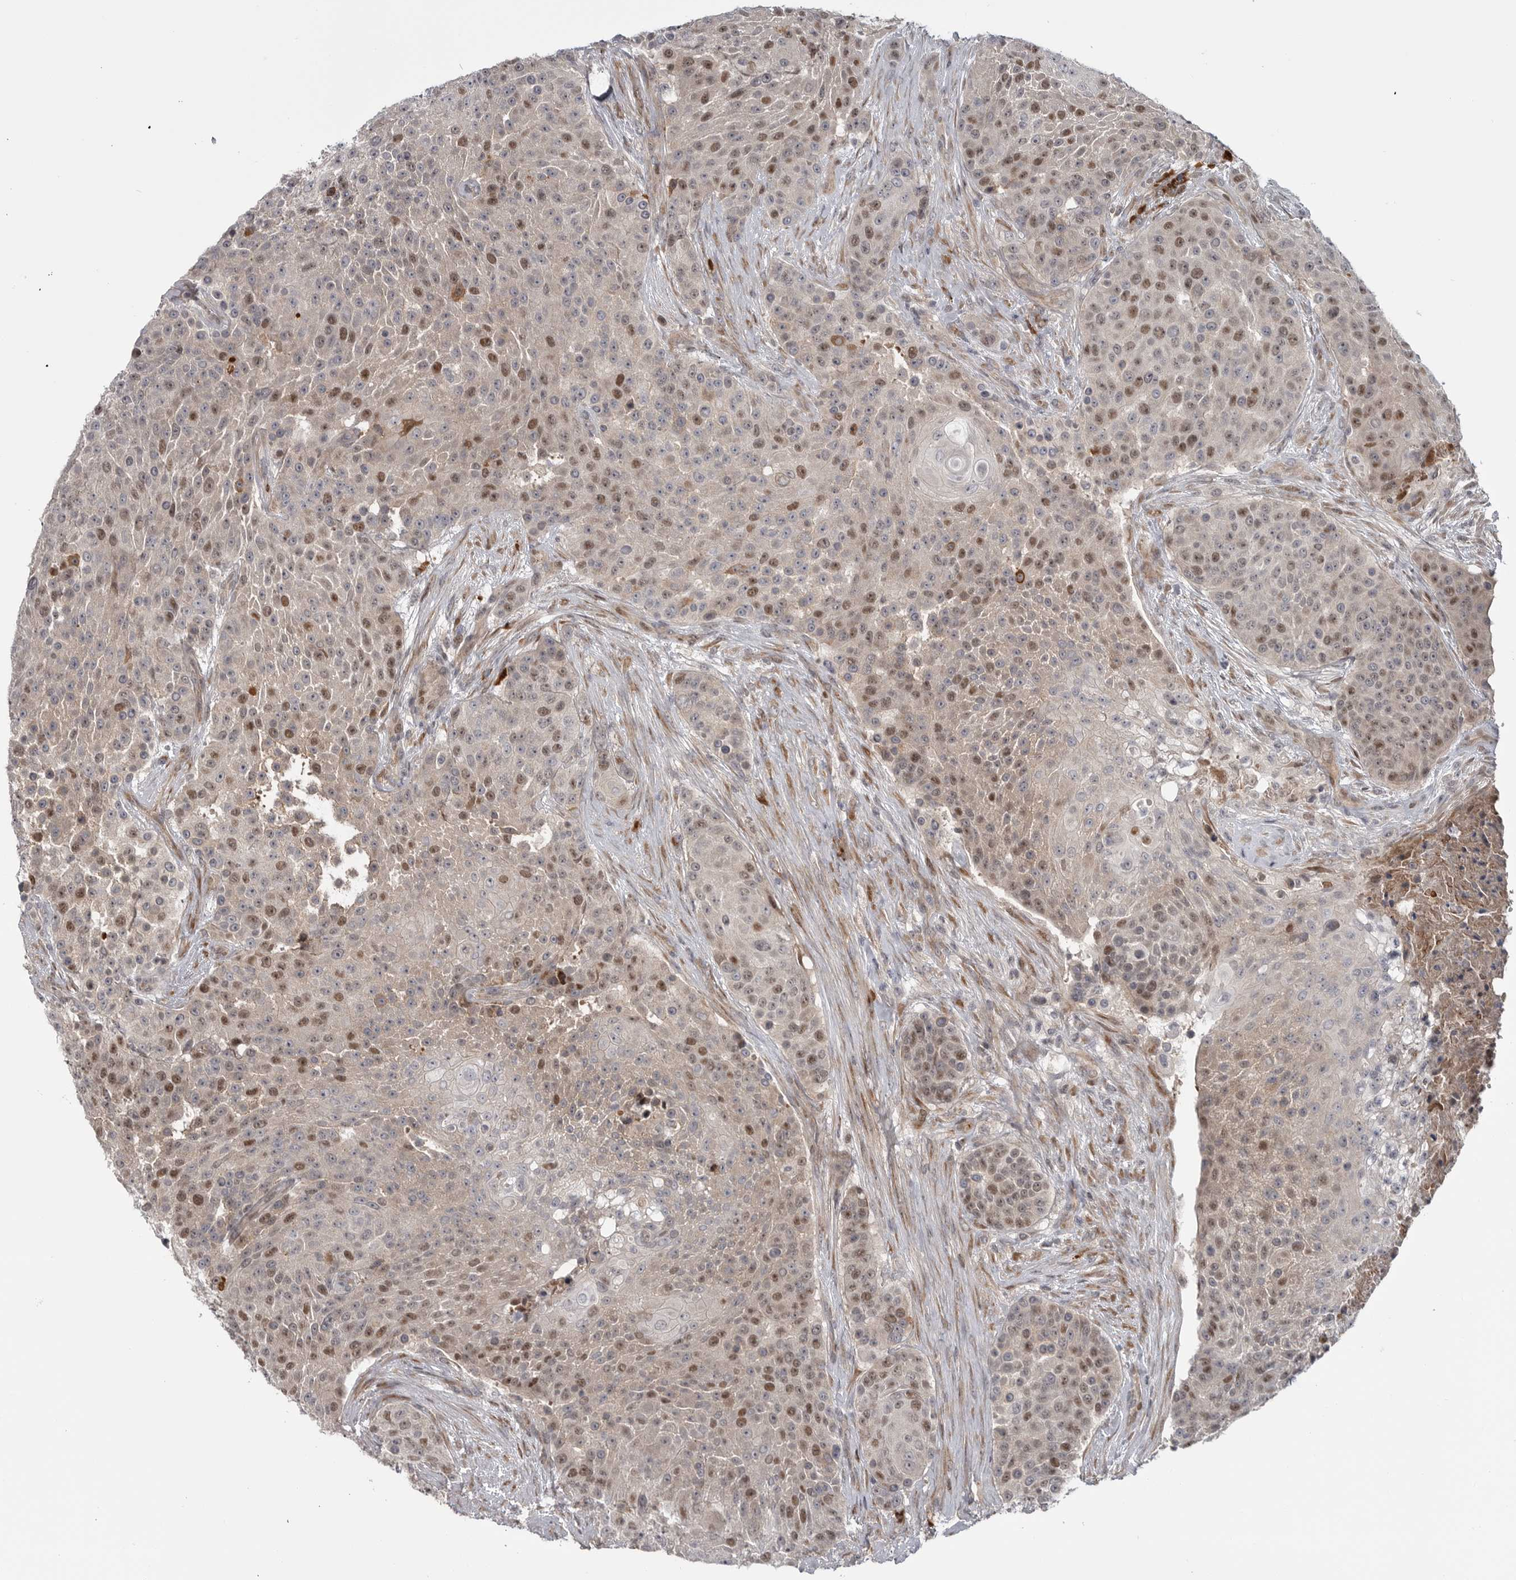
{"staining": {"intensity": "moderate", "quantity": "25%-75%", "location": "nuclear"}, "tissue": "urothelial cancer", "cell_type": "Tumor cells", "image_type": "cancer", "snomed": [{"axis": "morphology", "description": "Urothelial carcinoma, High grade"}, {"axis": "topography", "description": "Urinary bladder"}], "caption": "About 25%-75% of tumor cells in human urothelial carcinoma (high-grade) reveal moderate nuclear protein expression as visualized by brown immunohistochemical staining.", "gene": "ZNF277", "patient": {"sex": "female", "age": 63}}